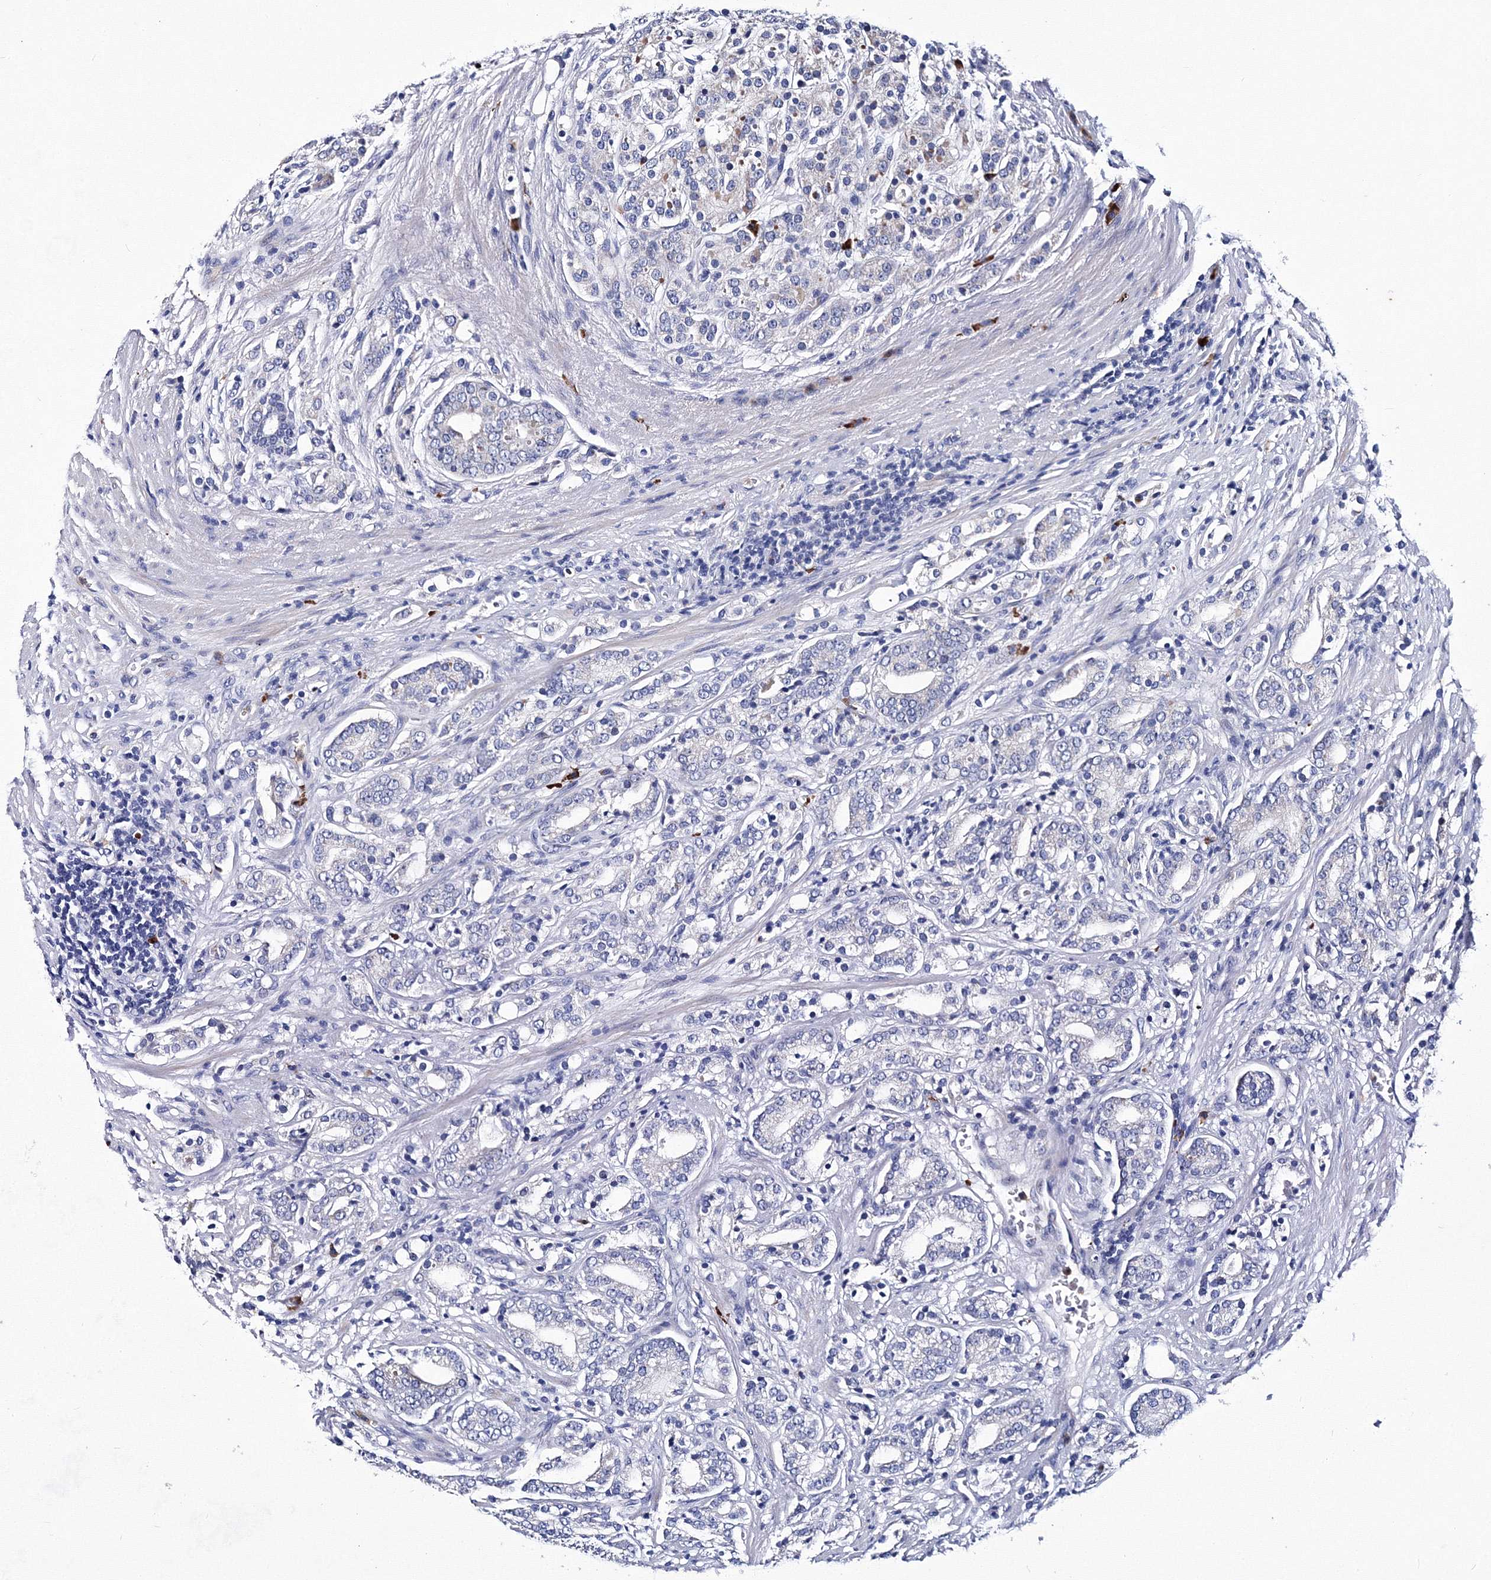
{"staining": {"intensity": "negative", "quantity": "none", "location": "none"}, "tissue": "prostate cancer", "cell_type": "Tumor cells", "image_type": "cancer", "snomed": [{"axis": "morphology", "description": "Adenocarcinoma, High grade"}, {"axis": "topography", "description": "Prostate"}], "caption": "Immunohistochemistry (IHC) image of neoplastic tissue: human prostate high-grade adenocarcinoma stained with DAB displays no significant protein expression in tumor cells.", "gene": "TRPM2", "patient": {"sex": "male", "age": 57}}